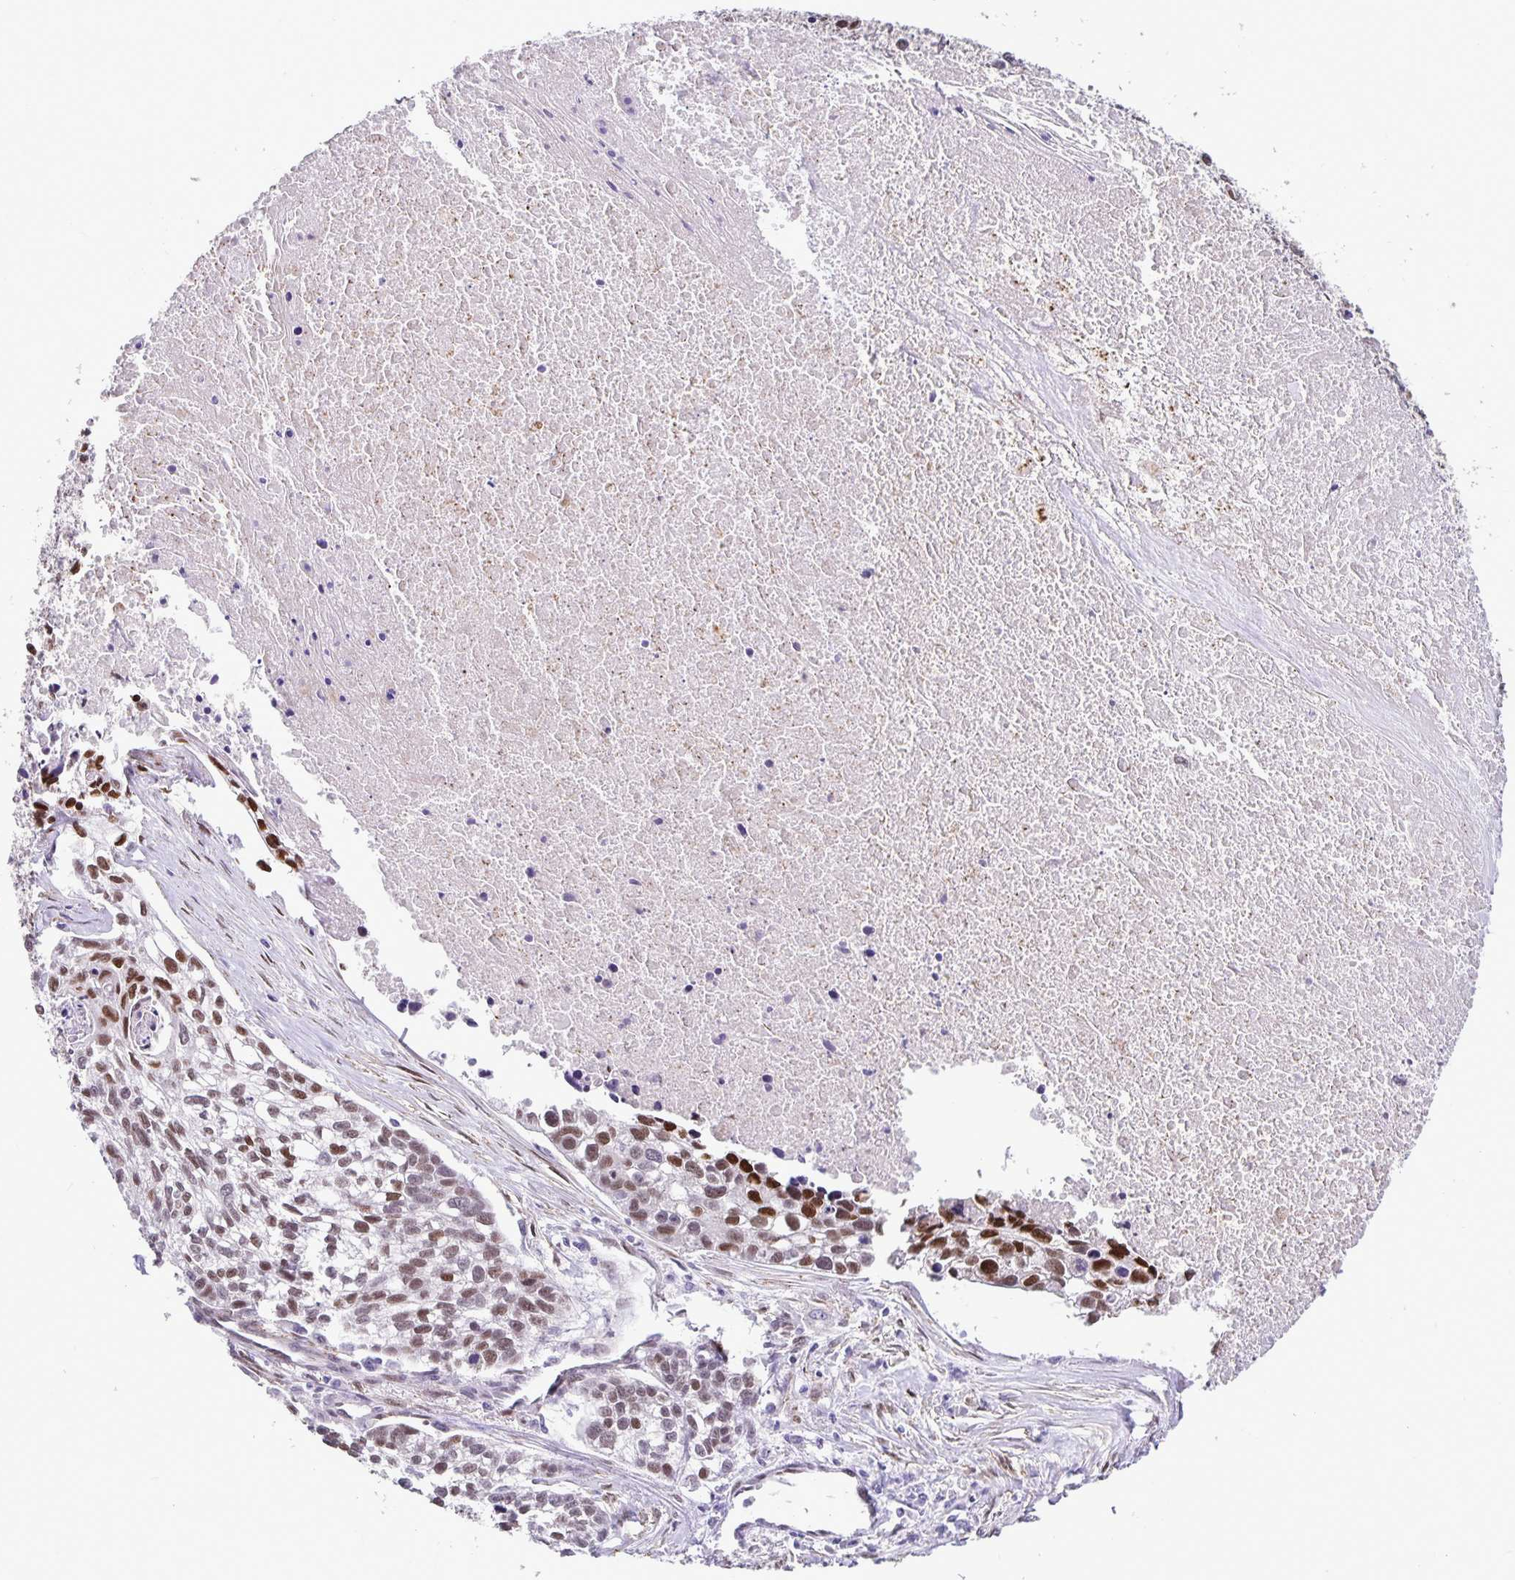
{"staining": {"intensity": "moderate", "quantity": ">75%", "location": "nuclear"}, "tissue": "lung cancer", "cell_type": "Tumor cells", "image_type": "cancer", "snomed": [{"axis": "morphology", "description": "Squamous cell carcinoma, NOS"}, {"axis": "topography", "description": "Lung"}], "caption": "Immunohistochemistry photomicrograph of neoplastic tissue: lung squamous cell carcinoma stained using immunohistochemistry (IHC) demonstrates medium levels of moderate protein expression localized specifically in the nuclear of tumor cells, appearing as a nuclear brown color.", "gene": "FOSL2", "patient": {"sex": "male", "age": 74}}